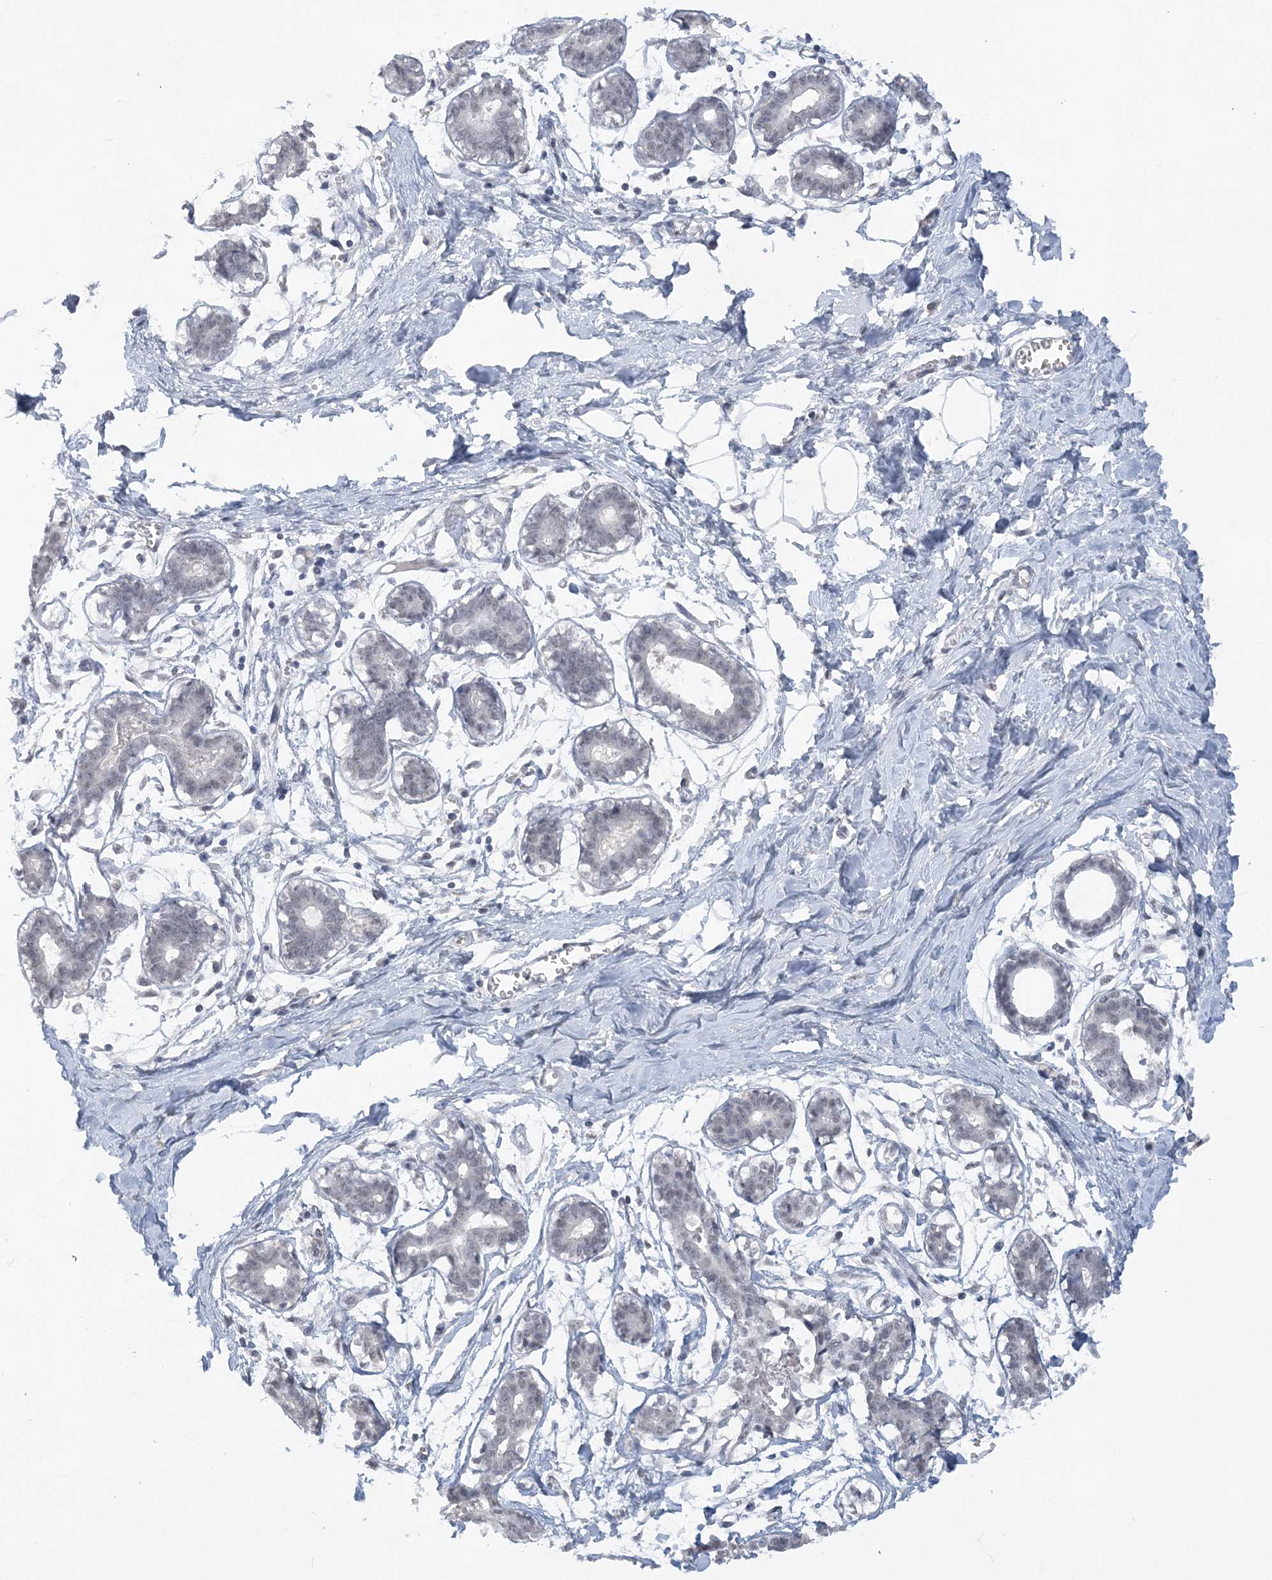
{"staining": {"intensity": "negative", "quantity": "none", "location": "none"}, "tissue": "breast", "cell_type": "Adipocytes", "image_type": "normal", "snomed": [{"axis": "morphology", "description": "Normal tissue, NOS"}, {"axis": "topography", "description": "Breast"}], "caption": "Immunohistochemical staining of unremarkable breast demonstrates no significant staining in adipocytes. The staining was performed using DAB (3,3'-diaminobenzidine) to visualize the protein expression in brown, while the nuclei were stained in blue with hematoxylin (Magnification: 20x).", "gene": "KMT2D", "patient": {"sex": "female", "age": 27}}